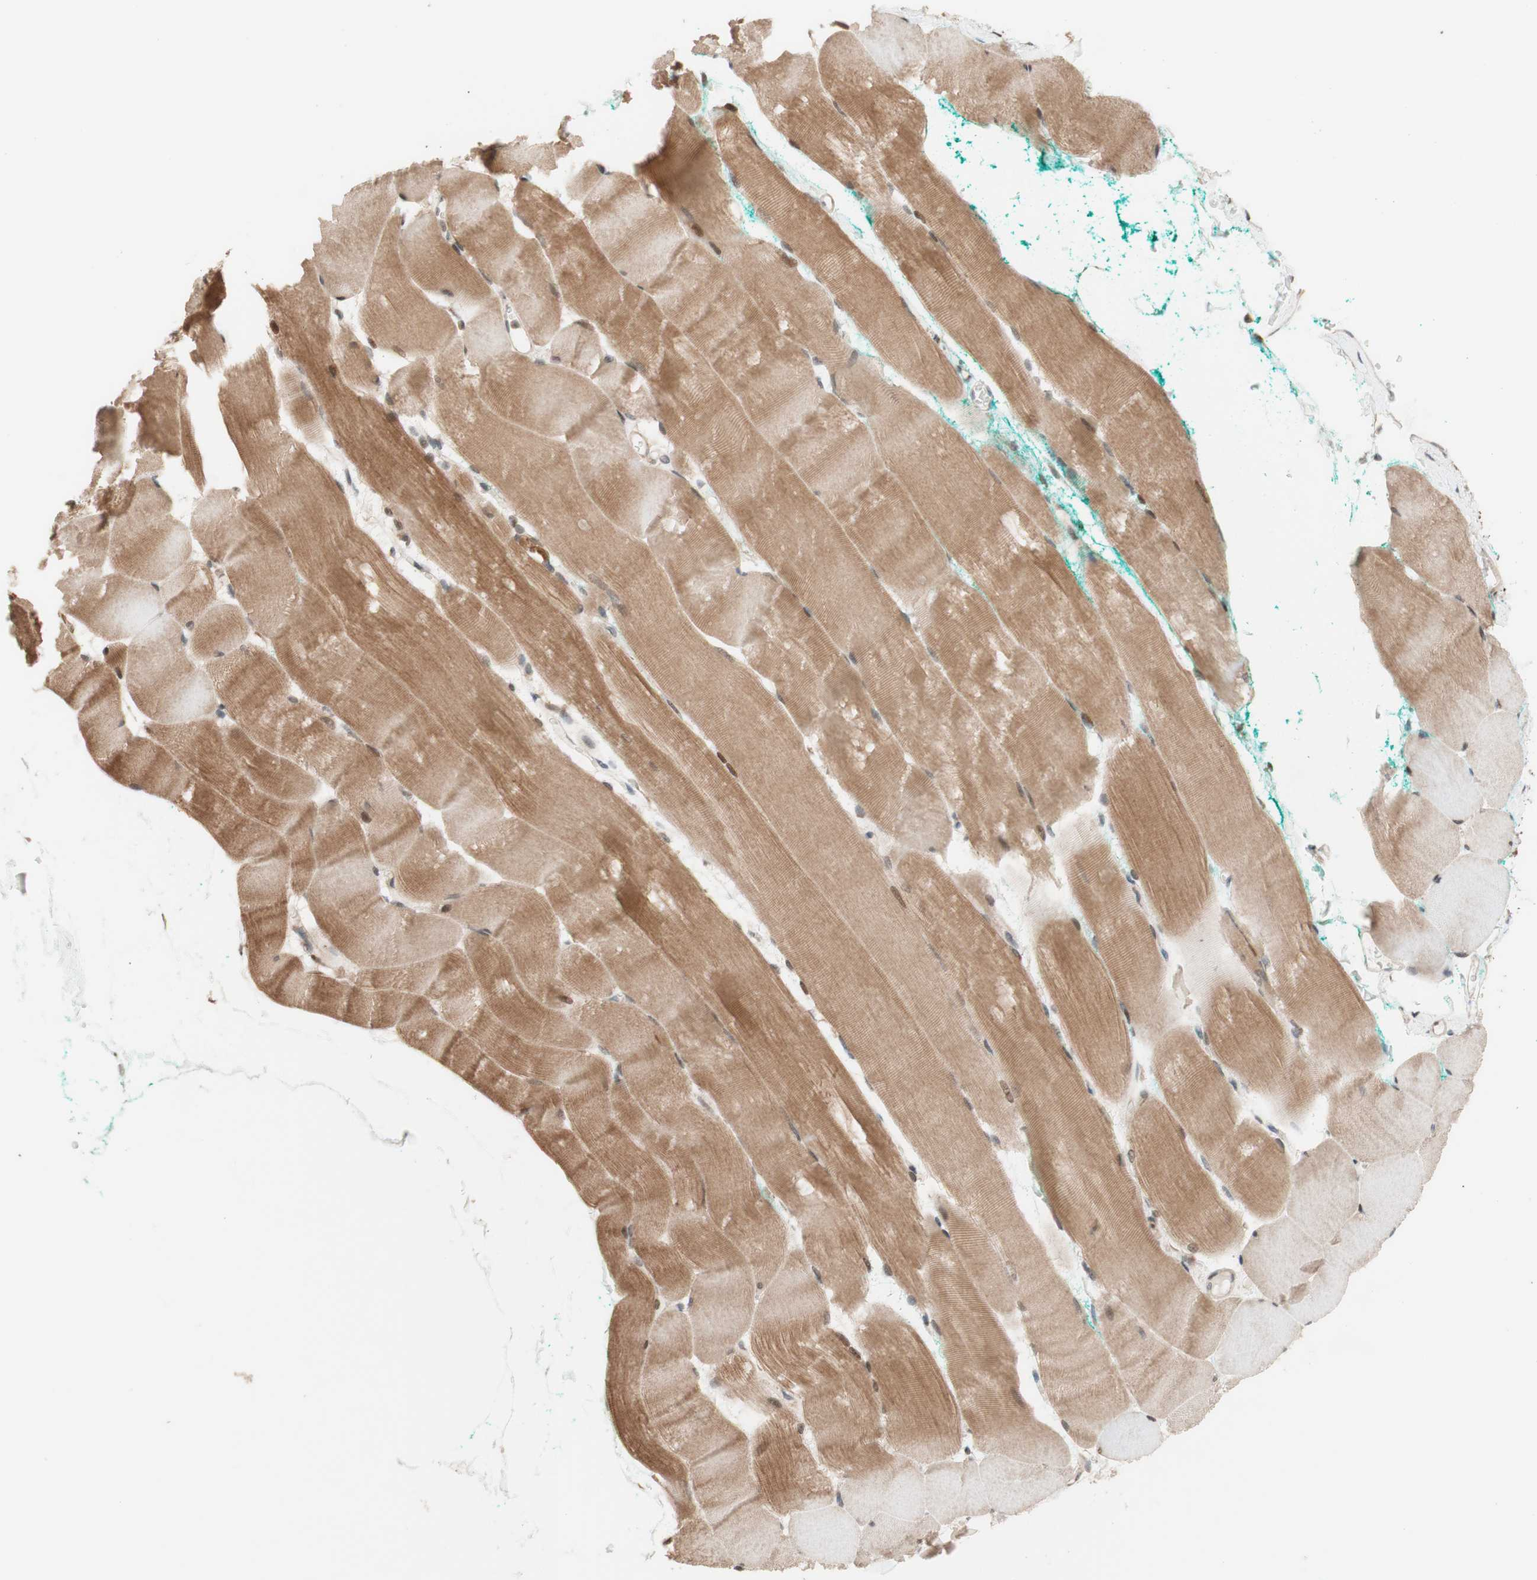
{"staining": {"intensity": "strong", "quantity": ">75%", "location": "cytoplasmic/membranous"}, "tissue": "skeletal muscle", "cell_type": "Myocytes", "image_type": "normal", "snomed": [{"axis": "morphology", "description": "Normal tissue, NOS"}, {"axis": "morphology", "description": "Squamous cell carcinoma, NOS"}, {"axis": "topography", "description": "Skeletal muscle"}], "caption": "A high amount of strong cytoplasmic/membranous positivity is present in approximately >75% of myocytes in unremarkable skeletal muscle.", "gene": "CCNC", "patient": {"sex": "male", "age": 51}}